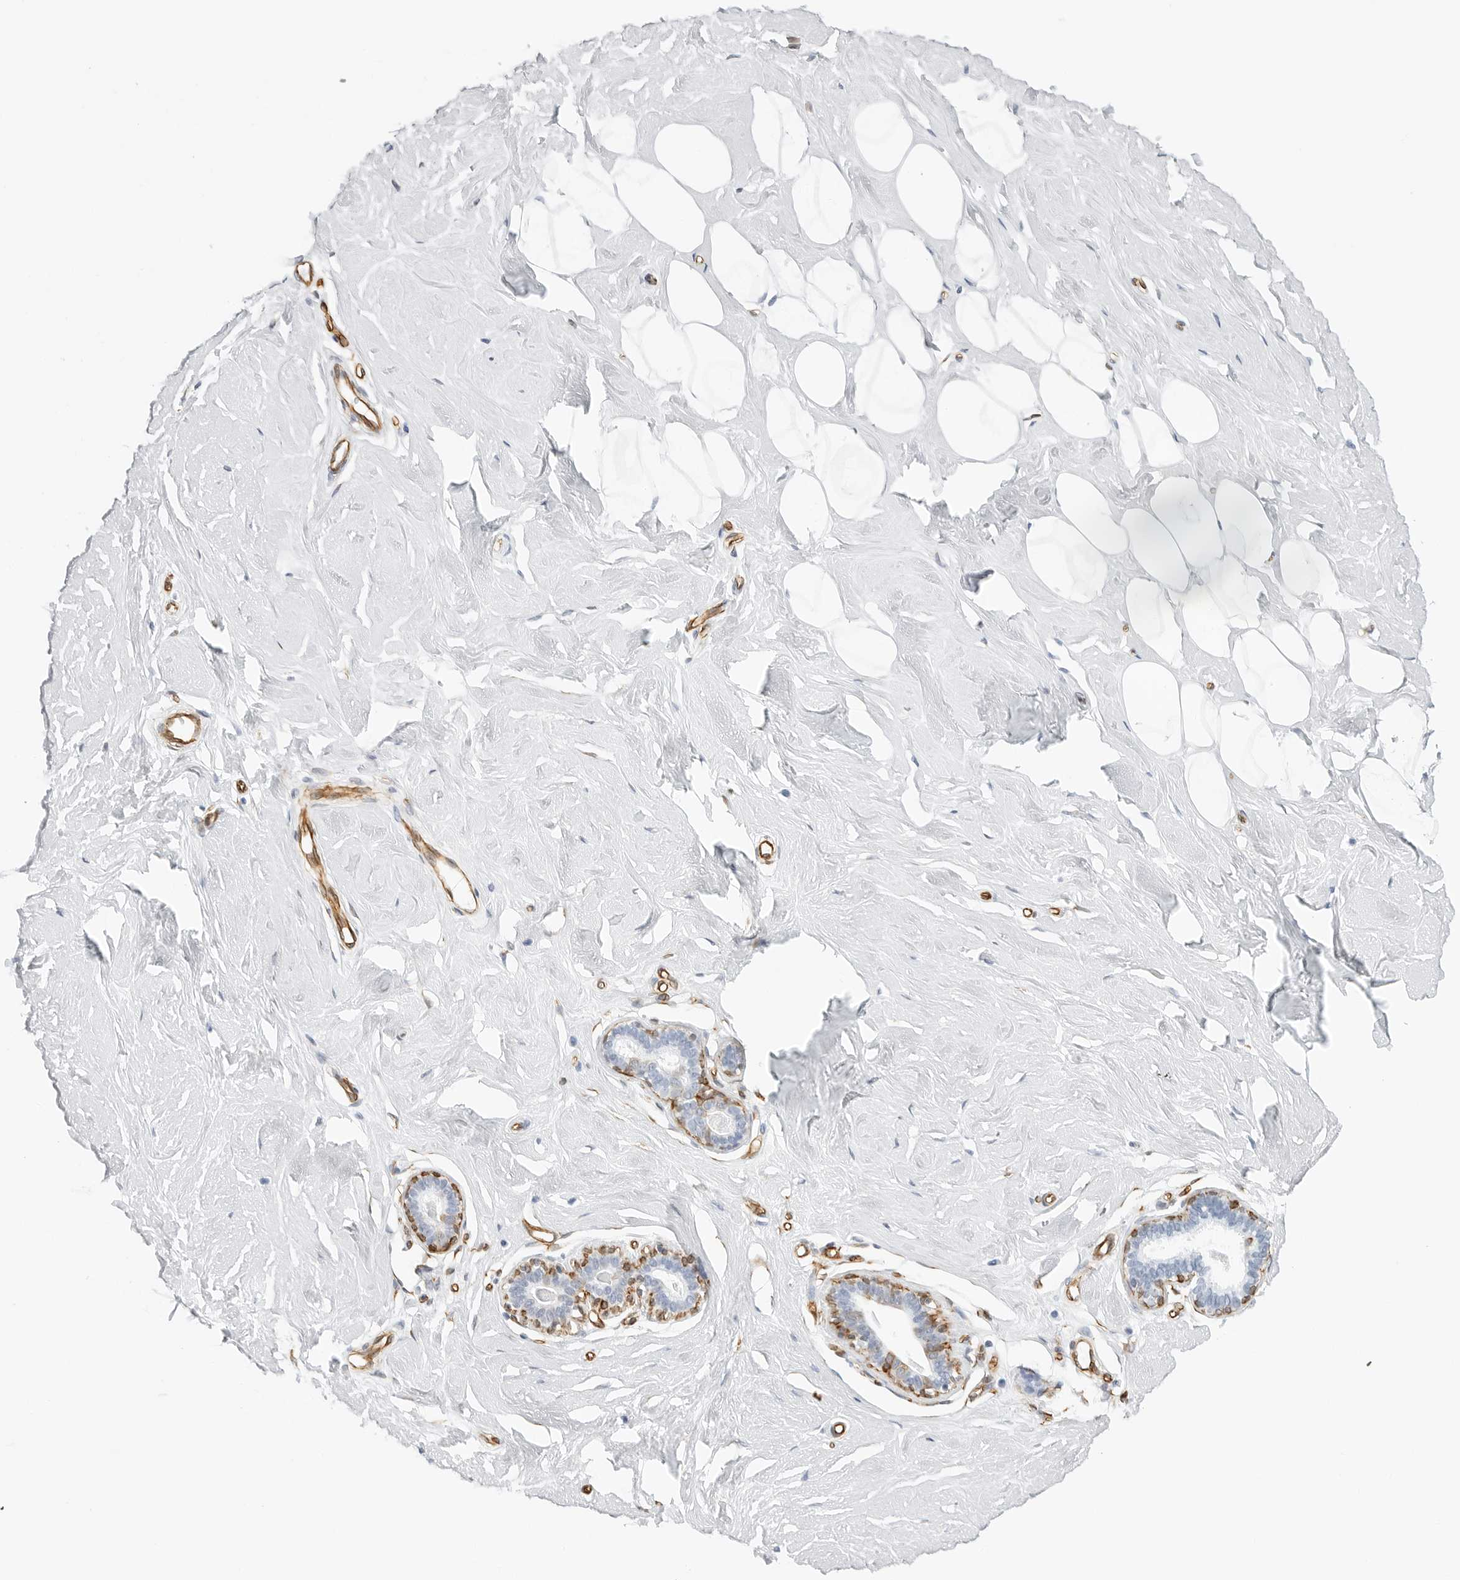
{"staining": {"intensity": "negative", "quantity": "none", "location": "none"}, "tissue": "breast", "cell_type": "Adipocytes", "image_type": "normal", "snomed": [{"axis": "morphology", "description": "Normal tissue, NOS"}, {"axis": "topography", "description": "Breast"}], "caption": "This is an immunohistochemistry (IHC) micrograph of normal human breast. There is no positivity in adipocytes.", "gene": "NES", "patient": {"sex": "female", "age": 23}}